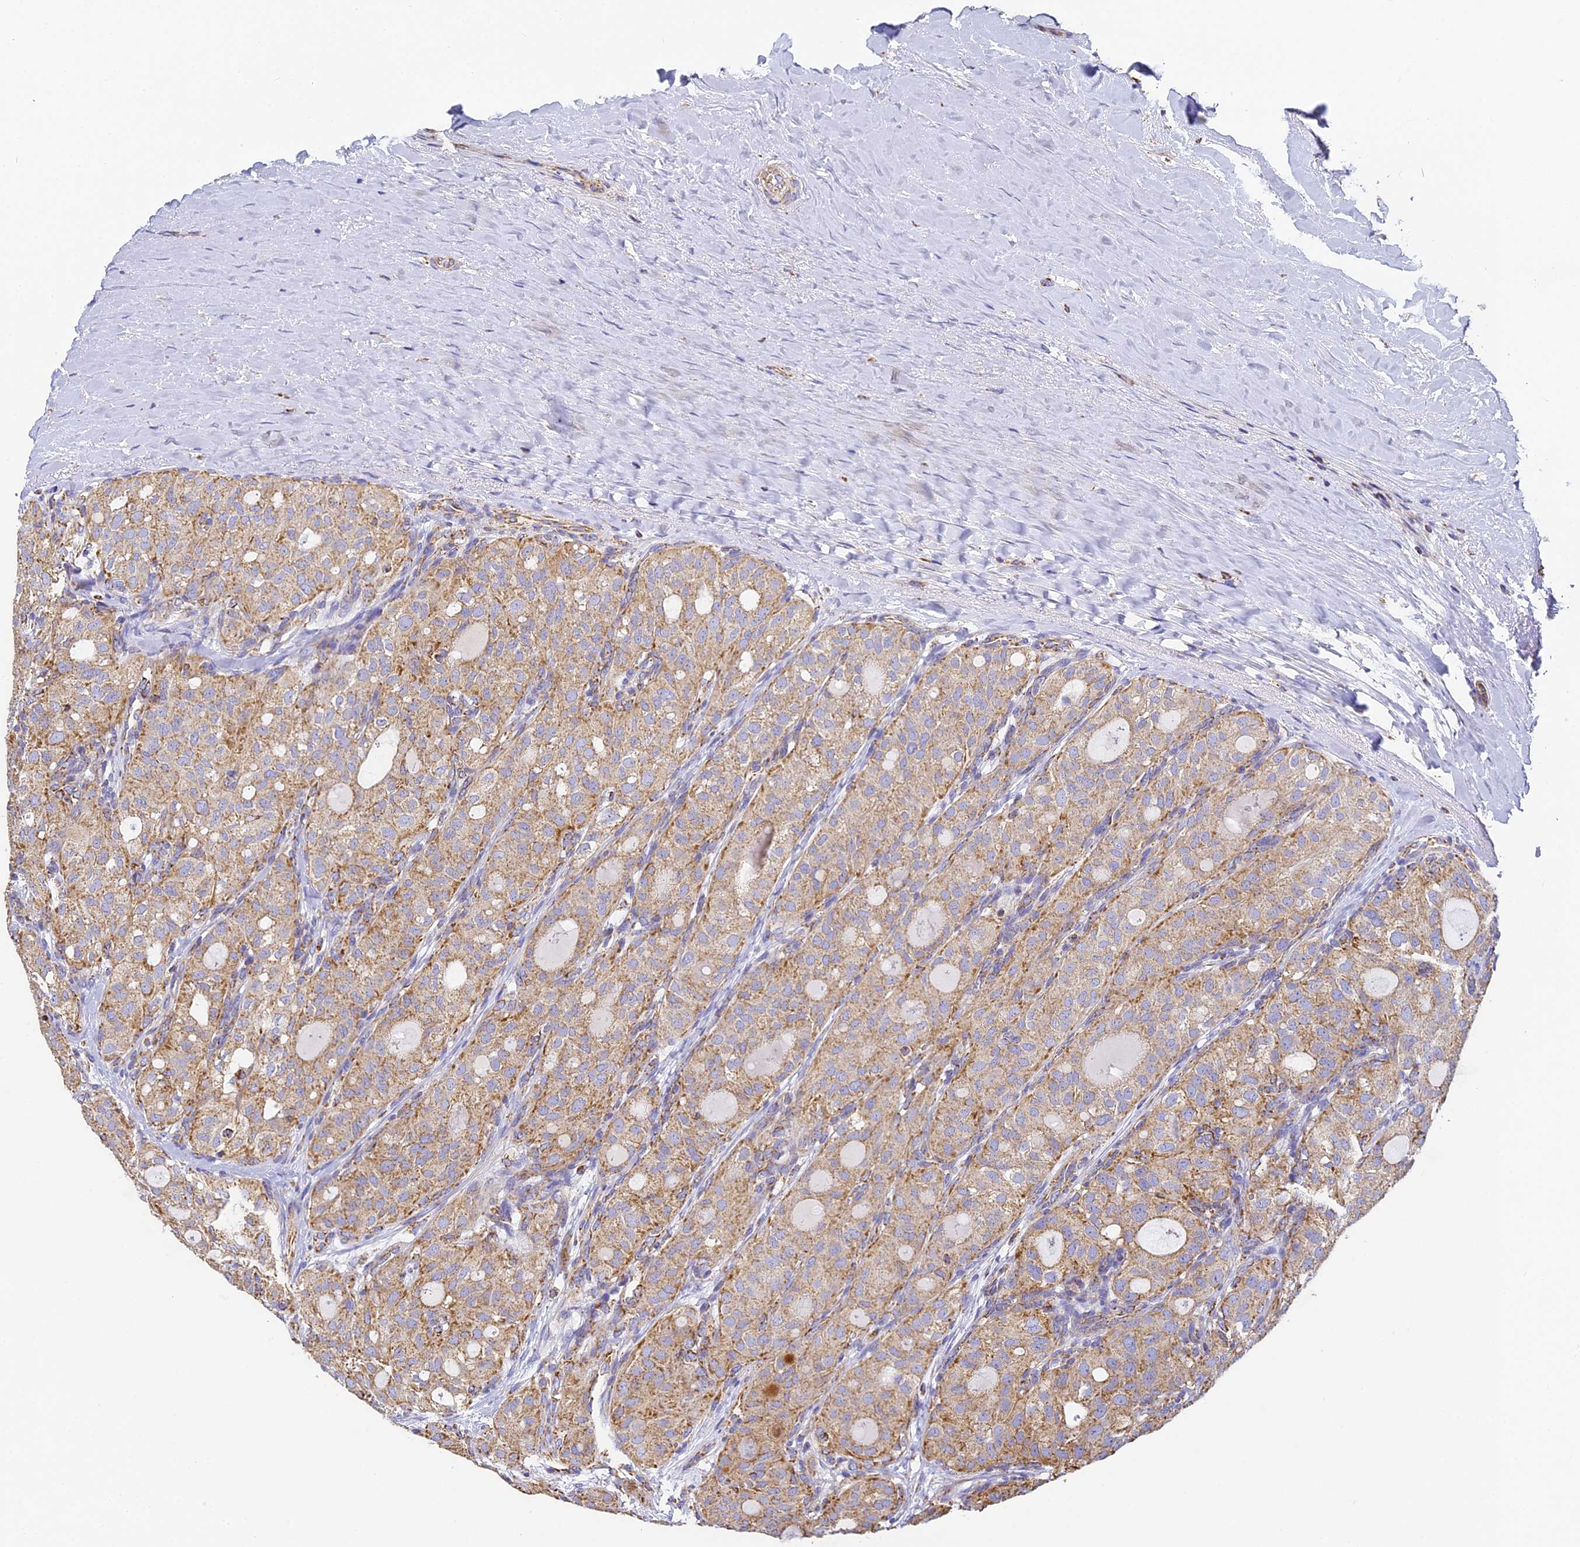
{"staining": {"intensity": "moderate", "quantity": ">75%", "location": "cytoplasmic/membranous"}, "tissue": "thyroid cancer", "cell_type": "Tumor cells", "image_type": "cancer", "snomed": [{"axis": "morphology", "description": "Follicular adenoma carcinoma, NOS"}, {"axis": "topography", "description": "Thyroid gland"}], "caption": "The photomicrograph demonstrates immunohistochemical staining of thyroid cancer. There is moderate cytoplasmic/membranous staining is identified in about >75% of tumor cells. (Stains: DAB (3,3'-diaminobenzidine) in brown, nuclei in blue, Microscopy: brightfield microscopy at high magnification).", "gene": "COX6C", "patient": {"sex": "male", "age": 75}}